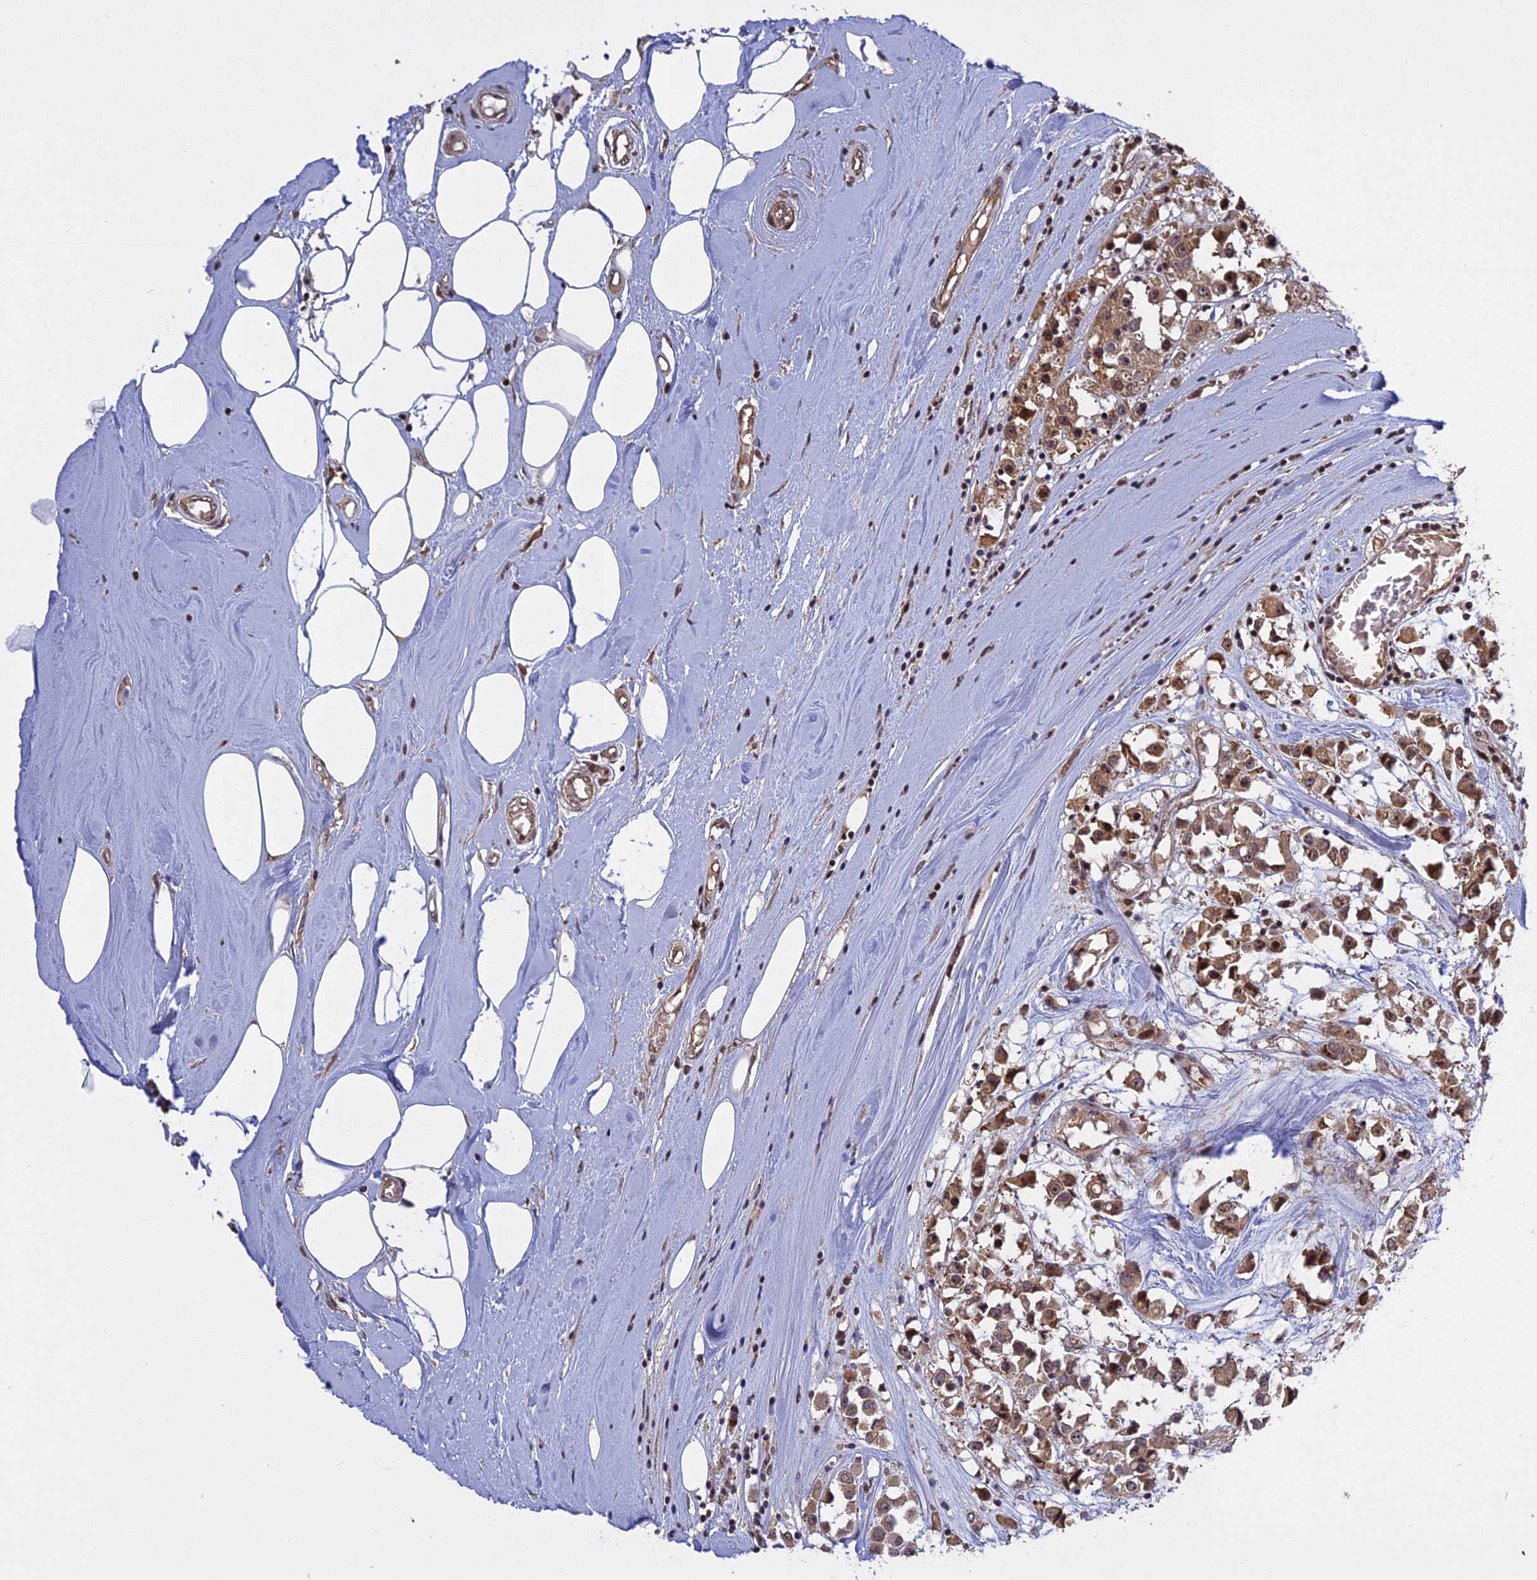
{"staining": {"intensity": "moderate", "quantity": ">75%", "location": "cytoplasmic/membranous,nuclear"}, "tissue": "breast cancer", "cell_type": "Tumor cells", "image_type": "cancer", "snomed": [{"axis": "morphology", "description": "Duct carcinoma"}, {"axis": "topography", "description": "Breast"}], "caption": "IHC of breast intraductal carcinoma shows medium levels of moderate cytoplasmic/membranous and nuclear expression in about >75% of tumor cells.", "gene": "MGA", "patient": {"sex": "female", "age": 61}}